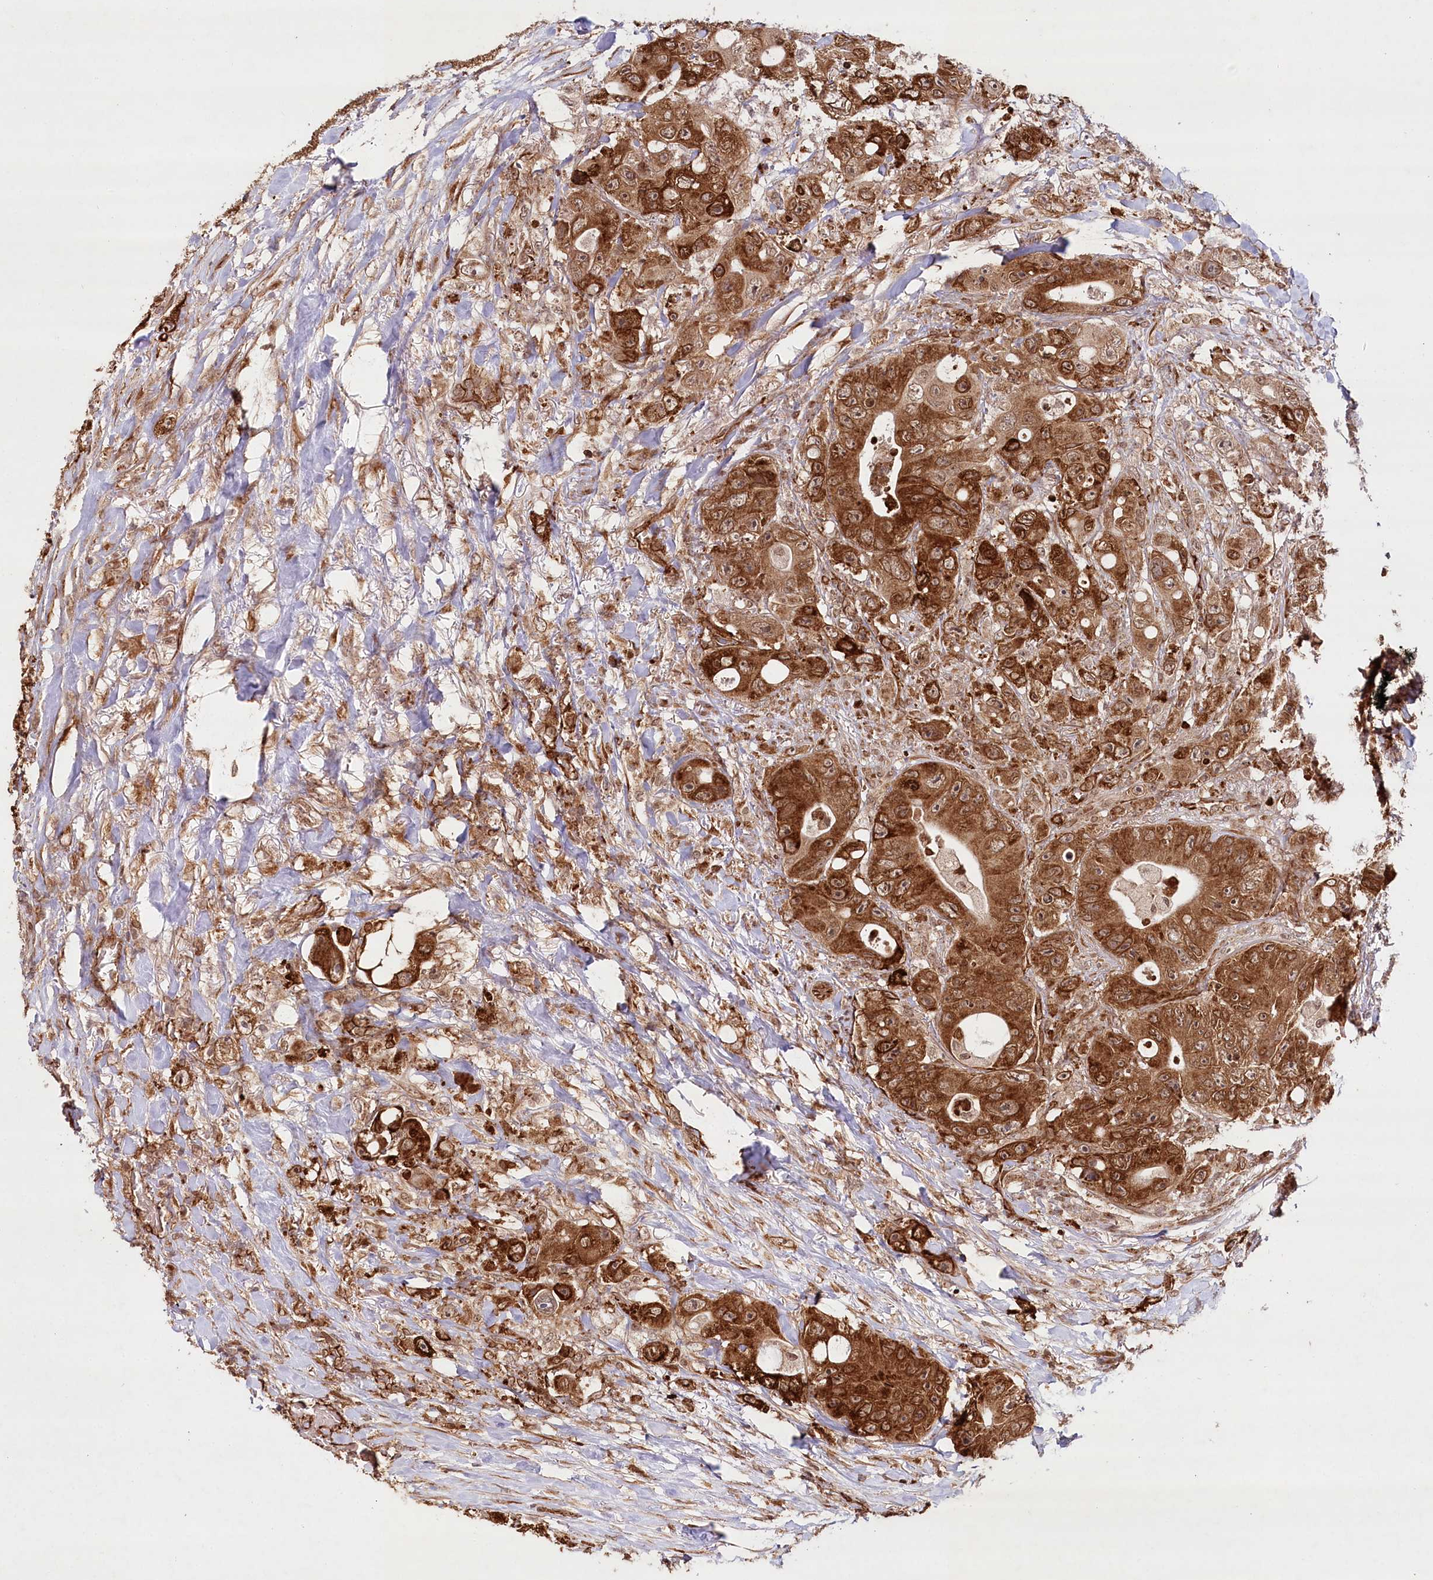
{"staining": {"intensity": "strong", "quantity": ">75%", "location": "cytoplasmic/membranous,nuclear"}, "tissue": "colorectal cancer", "cell_type": "Tumor cells", "image_type": "cancer", "snomed": [{"axis": "morphology", "description": "Adenocarcinoma, NOS"}, {"axis": "topography", "description": "Colon"}], "caption": "This image displays IHC staining of human adenocarcinoma (colorectal), with high strong cytoplasmic/membranous and nuclear staining in about >75% of tumor cells.", "gene": "ALKBH8", "patient": {"sex": "female", "age": 46}}